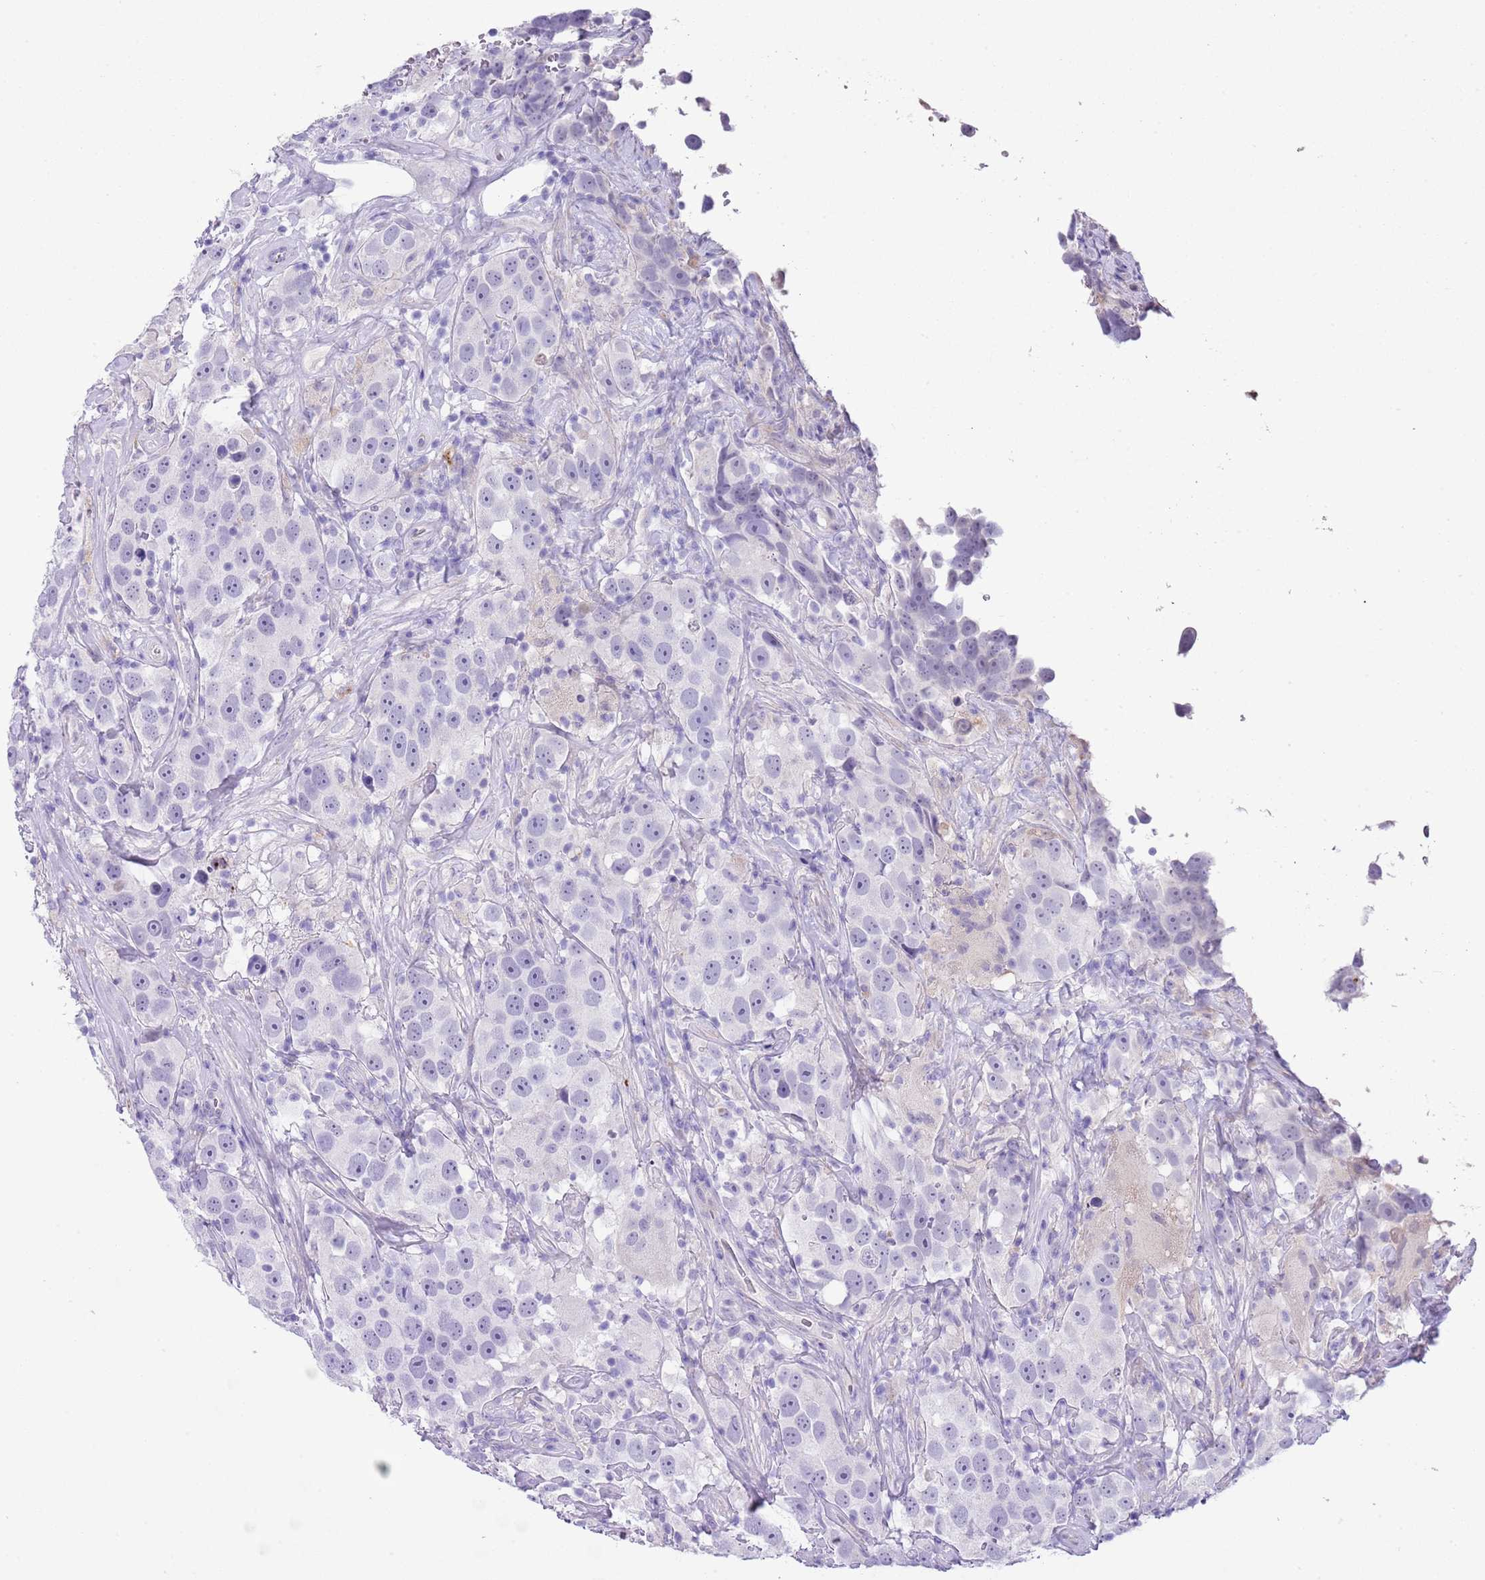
{"staining": {"intensity": "negative", "quantity": "none", "location": "none"}, "tissue": "testis cancer", "cell_type": "Tumor cells", "image_type": "cancer", "snomed": [{"axis": "morphology", "description": "Seminoma, NOS"}, {"axis": "topography", "description": "Testis"}], "caption": "High magnification brightfield microscopy of seminoma (testis) stained with DAB (brown) and counterstained with hematoxylin (blue): tumor cells show no significant staining.", "gene": "ABHD17C", "patient": {"sex": "male", "age": 49}}